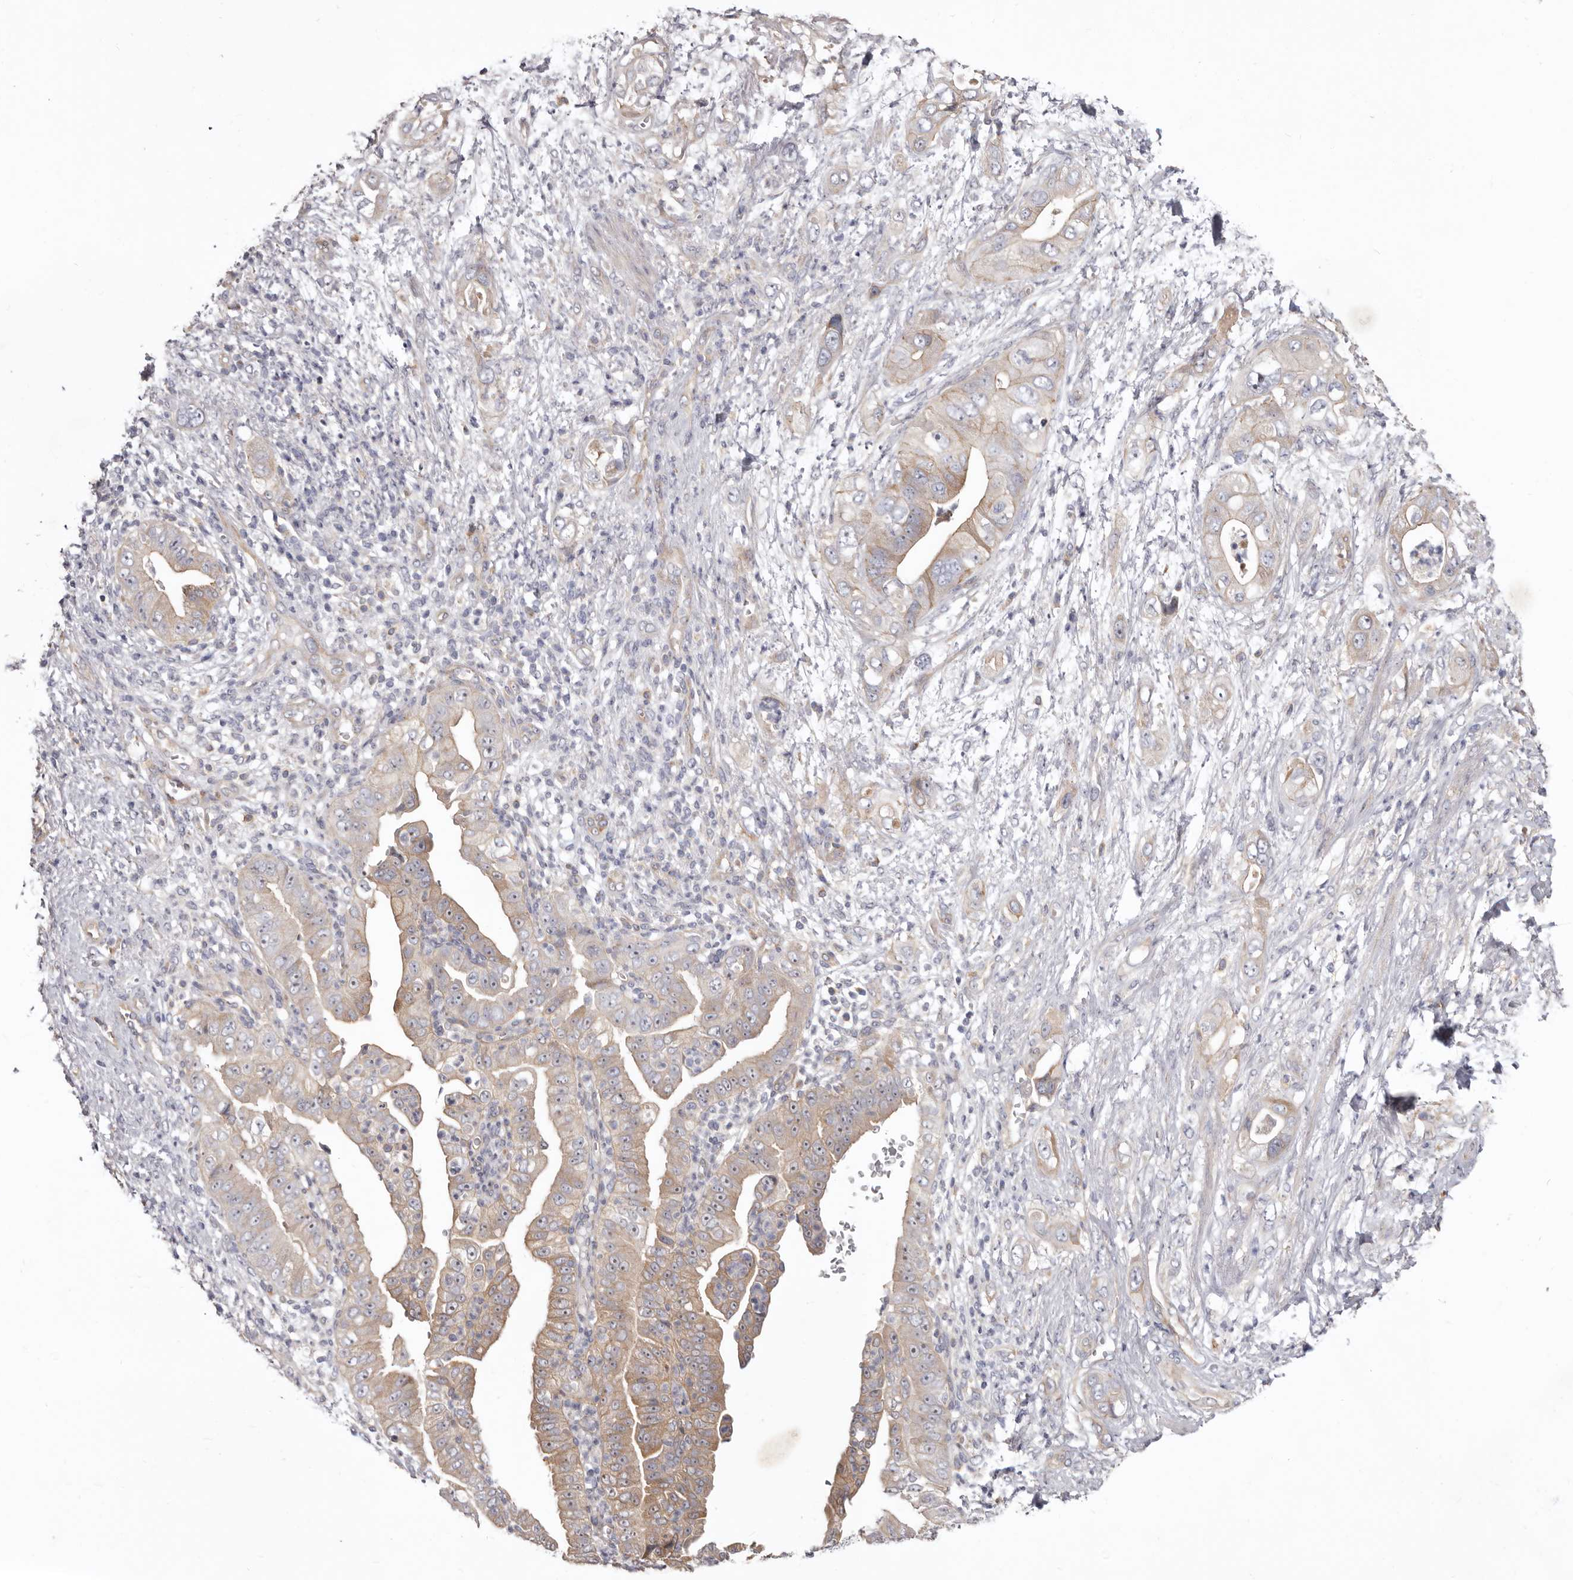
{"staining": {"intensity": "moderate", "quantity": ">75%", "location": "cytoplasmic/membranous,nuclear"}, "tissue": "pancreatic cancer", "cell_type": "Tumor cells", "image_type": "cancer", "snomed": [{"axis": "morphology", "description": "Adenocarcinoma, NOS"}, {"axis": "topography", "description": "Pancreas"}], "caption": "Immunohistochemistry (IHC) histopathology image of neoplastic tissue: pancreatic adenocarcinoma stained using immunohistochemistry demonstrates medium levels of moderate protein expression localized specifically in the cytoplasmic/membranous and nuclear of tumor cells, appearing as a cytoplasmic/membranous and nuclear brown color.", "gene": "FMO2", "patient": {"sex": "female", "age": 78}}